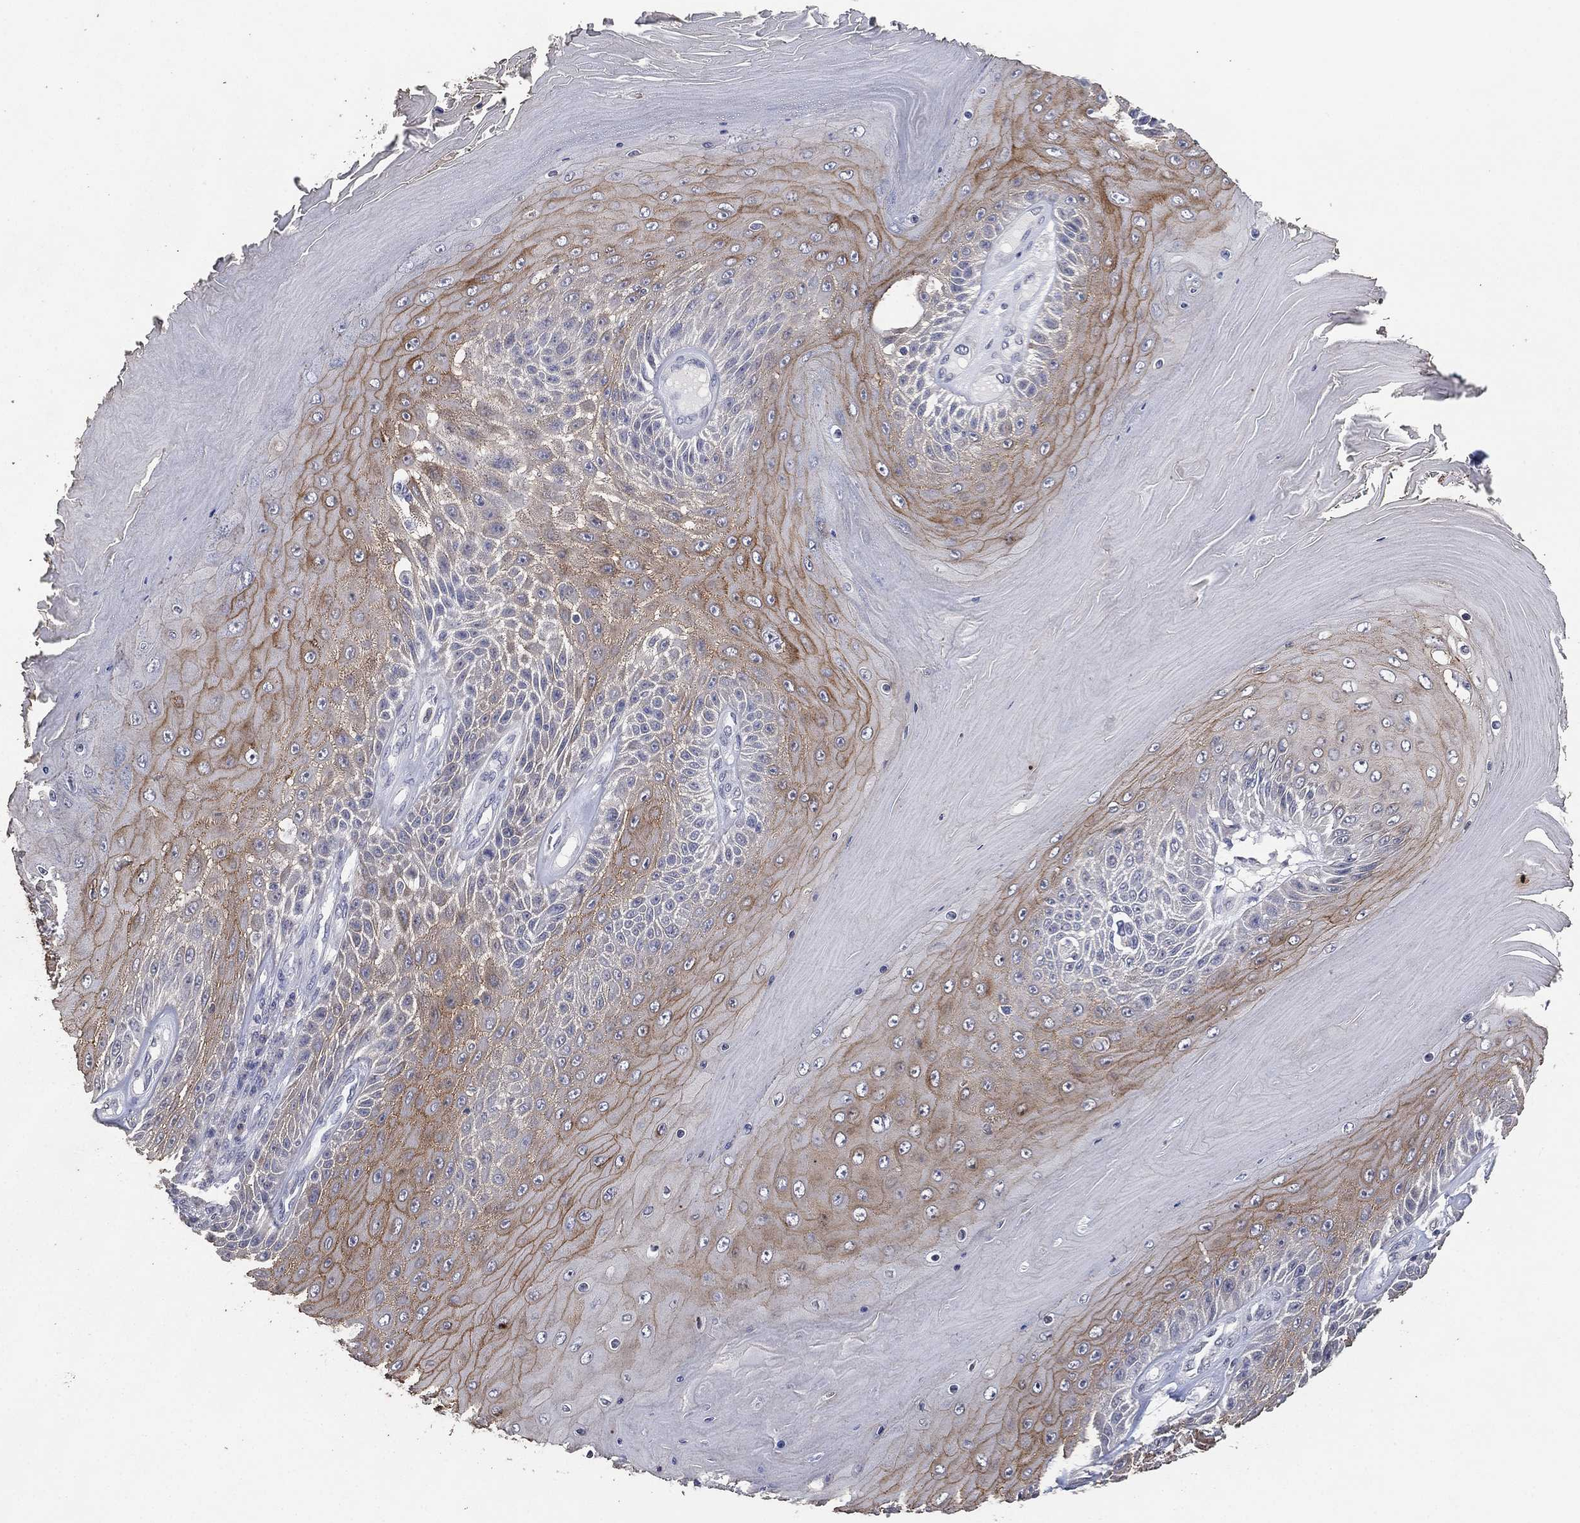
{"staining": {"intensity": "moderate", "quantity": "25%-75%", "location": "cytoplasmic/membranous"}, "tissue": "skin cancer", "cell_type": "Tumor cells", "image_type": "cancer", "snomed": [{"axis": "morphology", "description": "Squamous cell carcinoma, NOS"}, {"axis": "topography", "description": "Skin"}], "caption": "Immunohistochemistry (IHC) of human squamous cell carcinoma (skin) demonstrates medium levels of moderate cytoplasmic/membranous positivity in approximately 25%-75% of tumor cells. Nuclei are stained in blue.", "gene": "DSG1", "patient": {"sex": "male", "age": 62}}